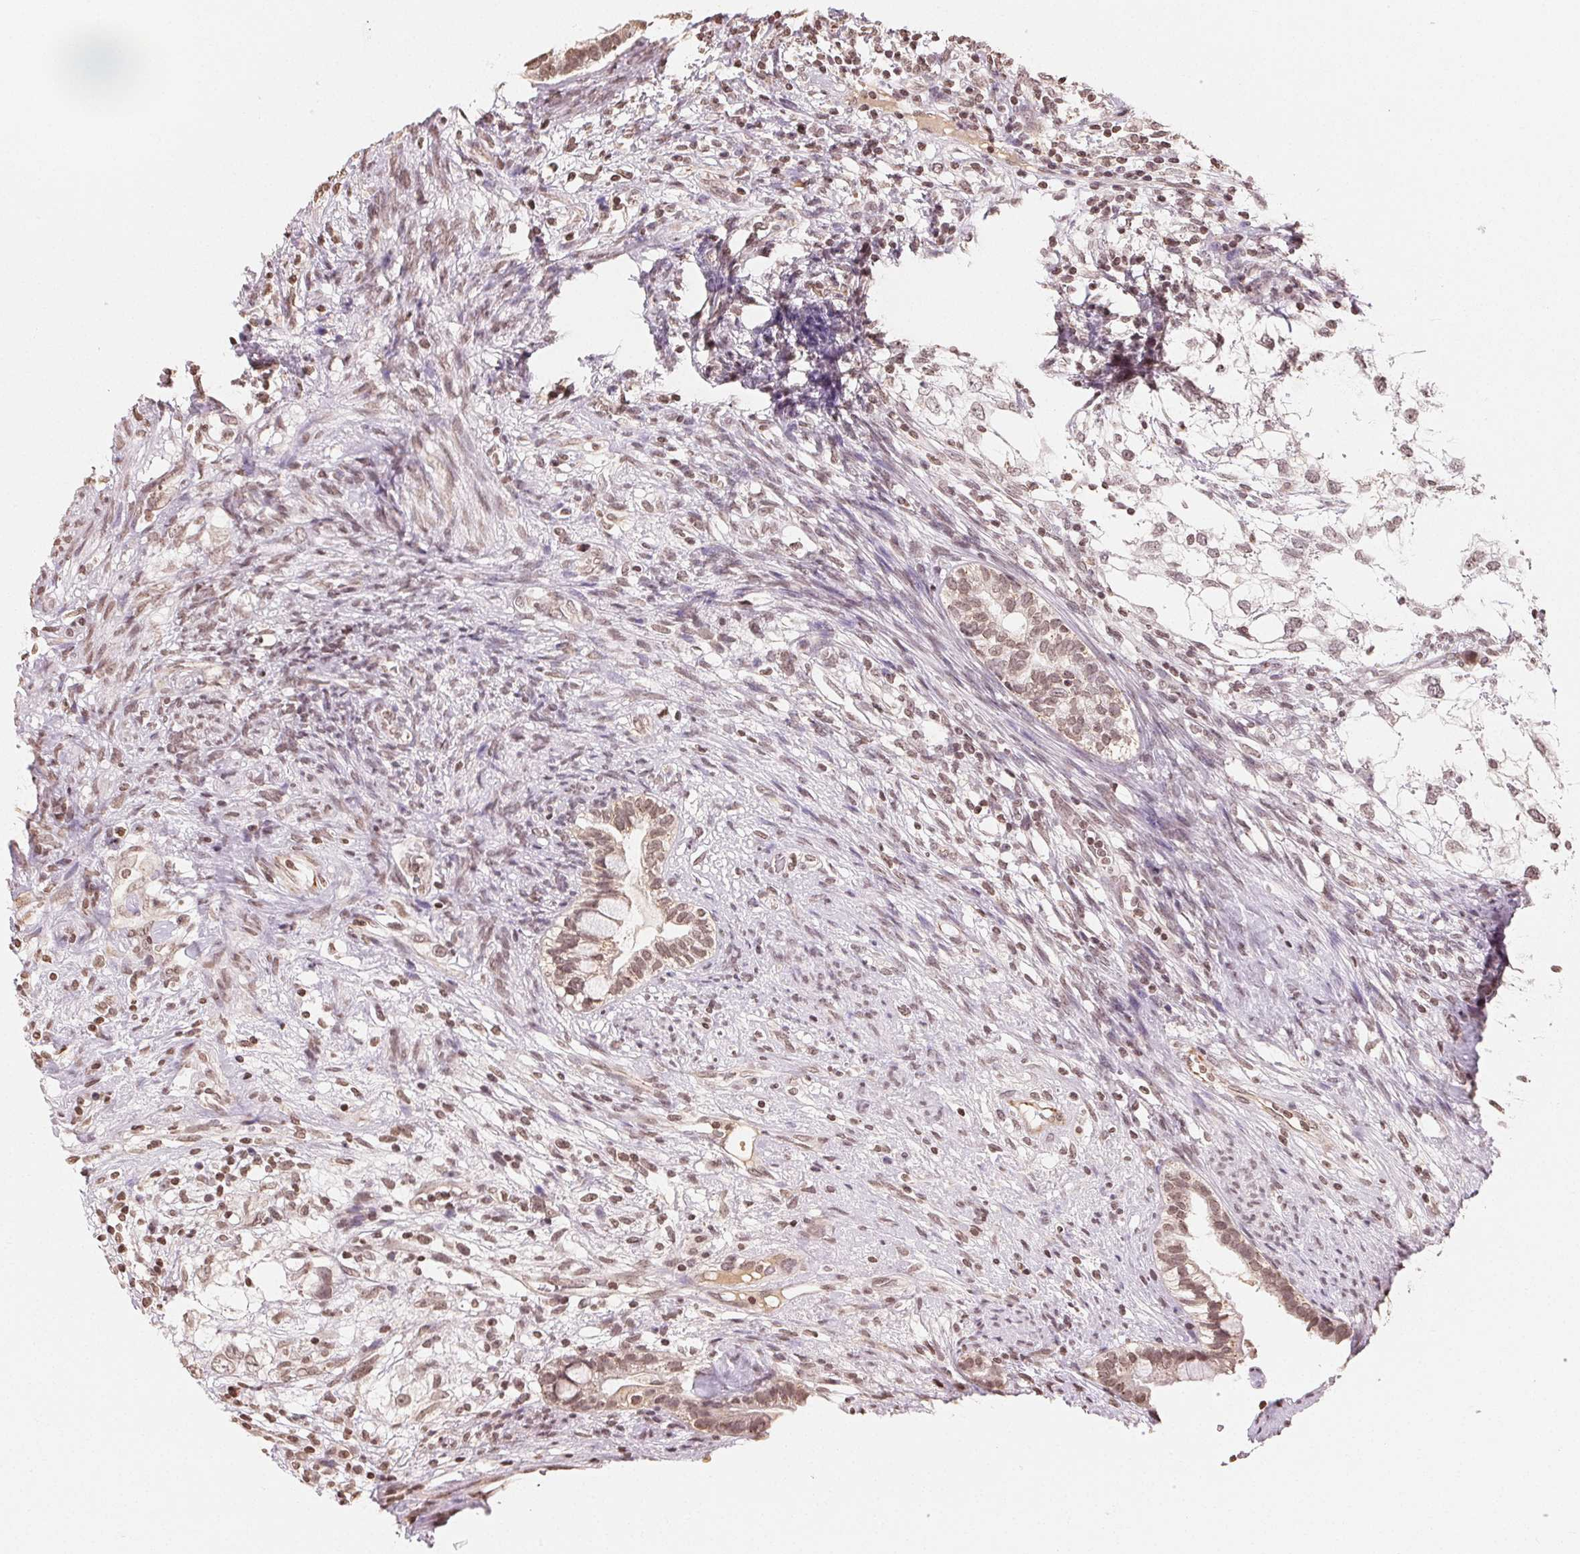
{"staining": {"intensity": "moderate", "quantity": ">75%", "location": "nuclear"}, "tissue": "testis cancer", "cell_type": "Tumor cells", "image_type": "cancer", "snomed": [{"axis": "morphology", "description": "Seminoma, NOS"}, {"axis": "morphology", "description": "Carcinoma, Embryonal, NOS"}, {"axis": "topography", "description": "Testis"}], "caption": "Moderate nuclear protein staining is present in about >75% of tumor cells in testis cancer (embryonal carcinoma). Immunohistochemistry (ihc) stains the protein in brown and the nuclei are stained blue.", "gene": "TBP", "patient": {"sex": "male", "age": 41}}